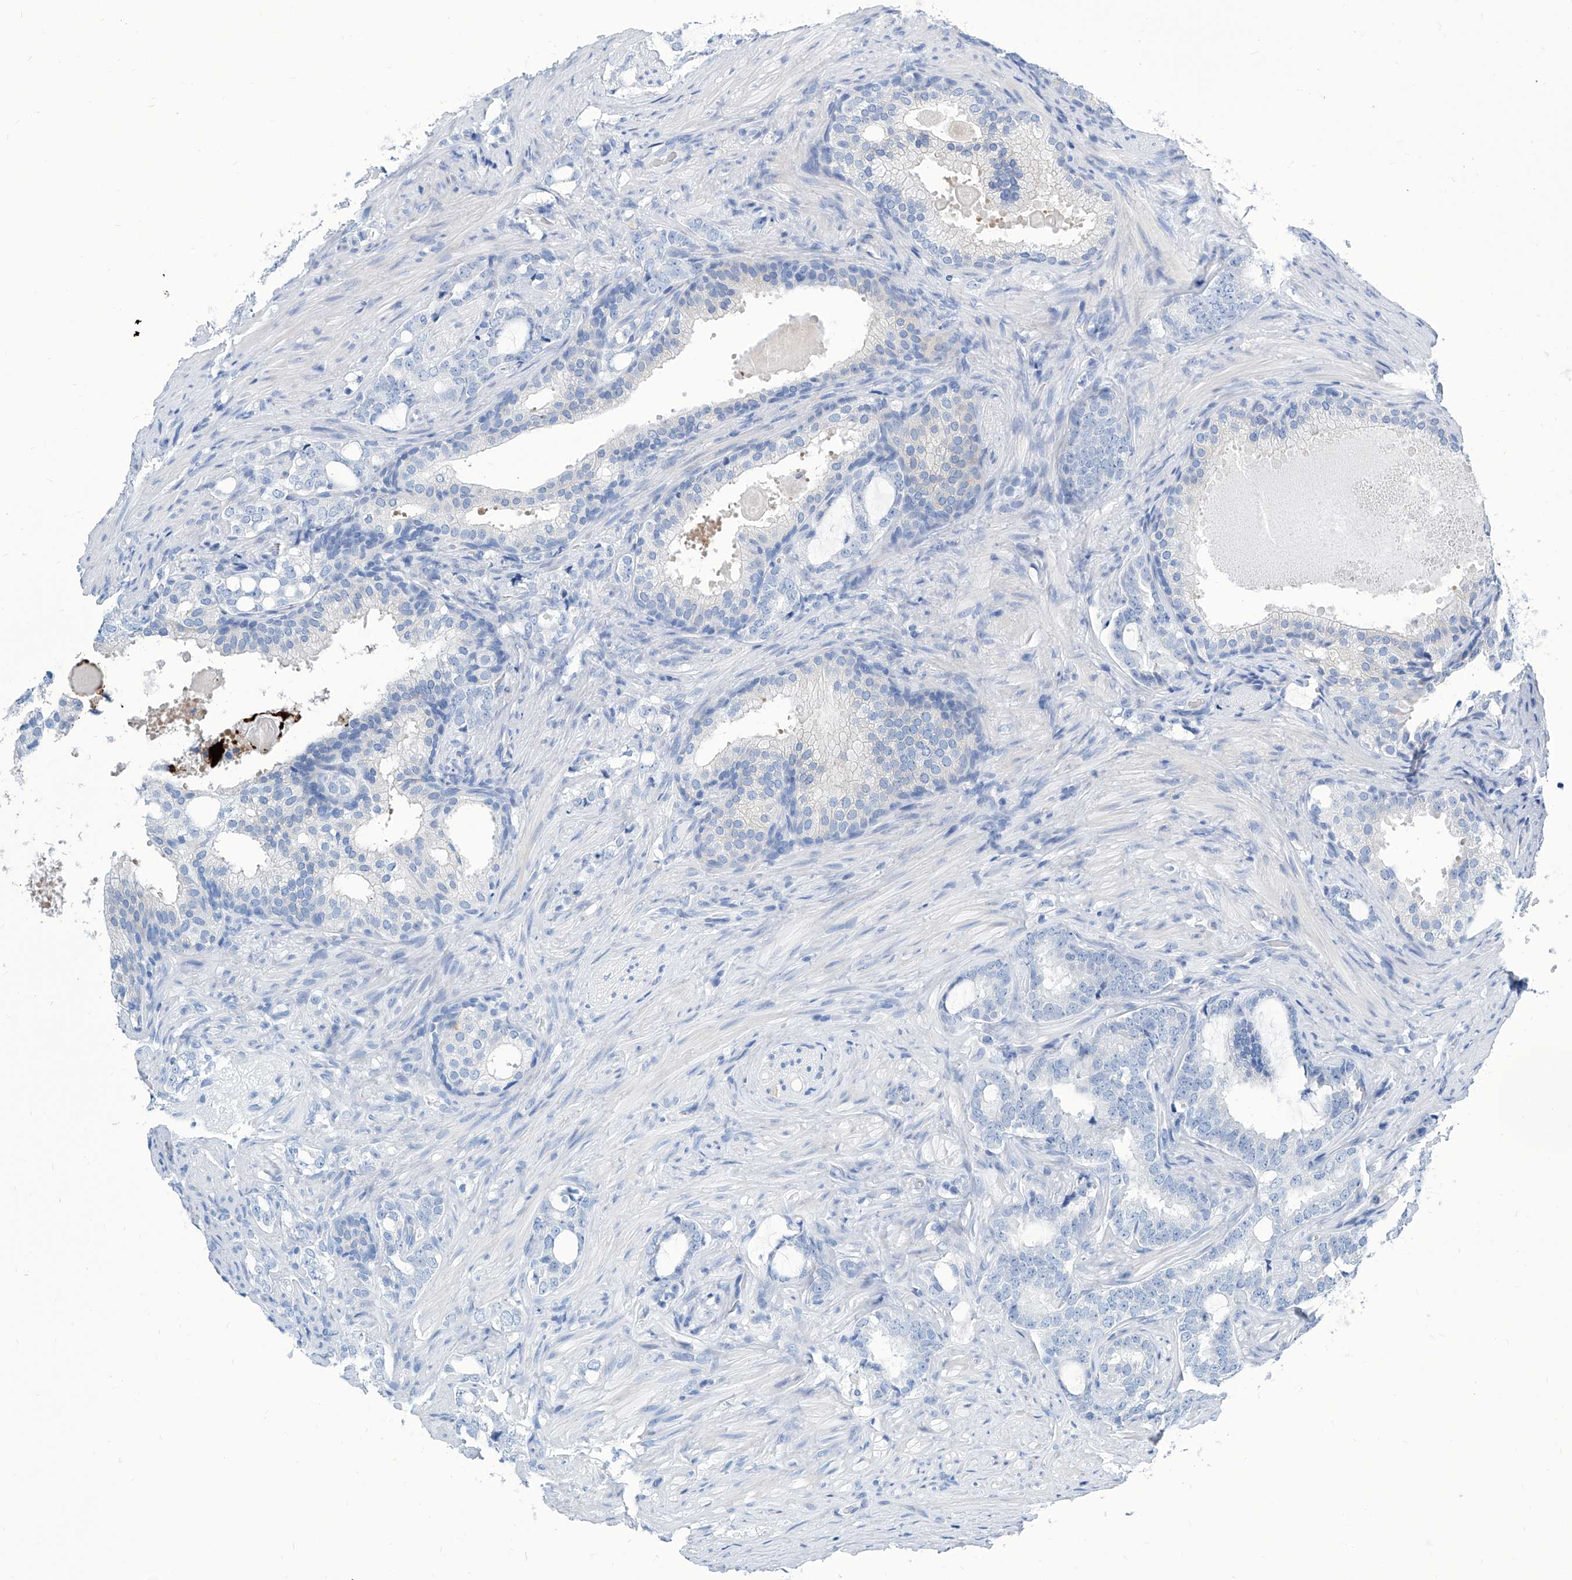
{"staining": {"intensity": "negative", "quantity": "none", "location": "none"}, "tissue": "prostate cancer", "cell_type": "Tumor cells", "image_type": "cancer", "snomed": [{"axis": "morphology", "description": "Adenocarcinoma, High grade"}, {"axis": "topography", "description": "Prostate"}], "caption": "Immunohistochemical staining of high-grade adenocarcinoma (prostate) shows no significant staining in tumor cells. The staining is performed using DAB (3,3'-diaminobenzidine) brown chromogen with nuclei counter-stained in using hematoxylin.", "gene": "ZNF519", "patient": {"sex": "male", "age": 64}}